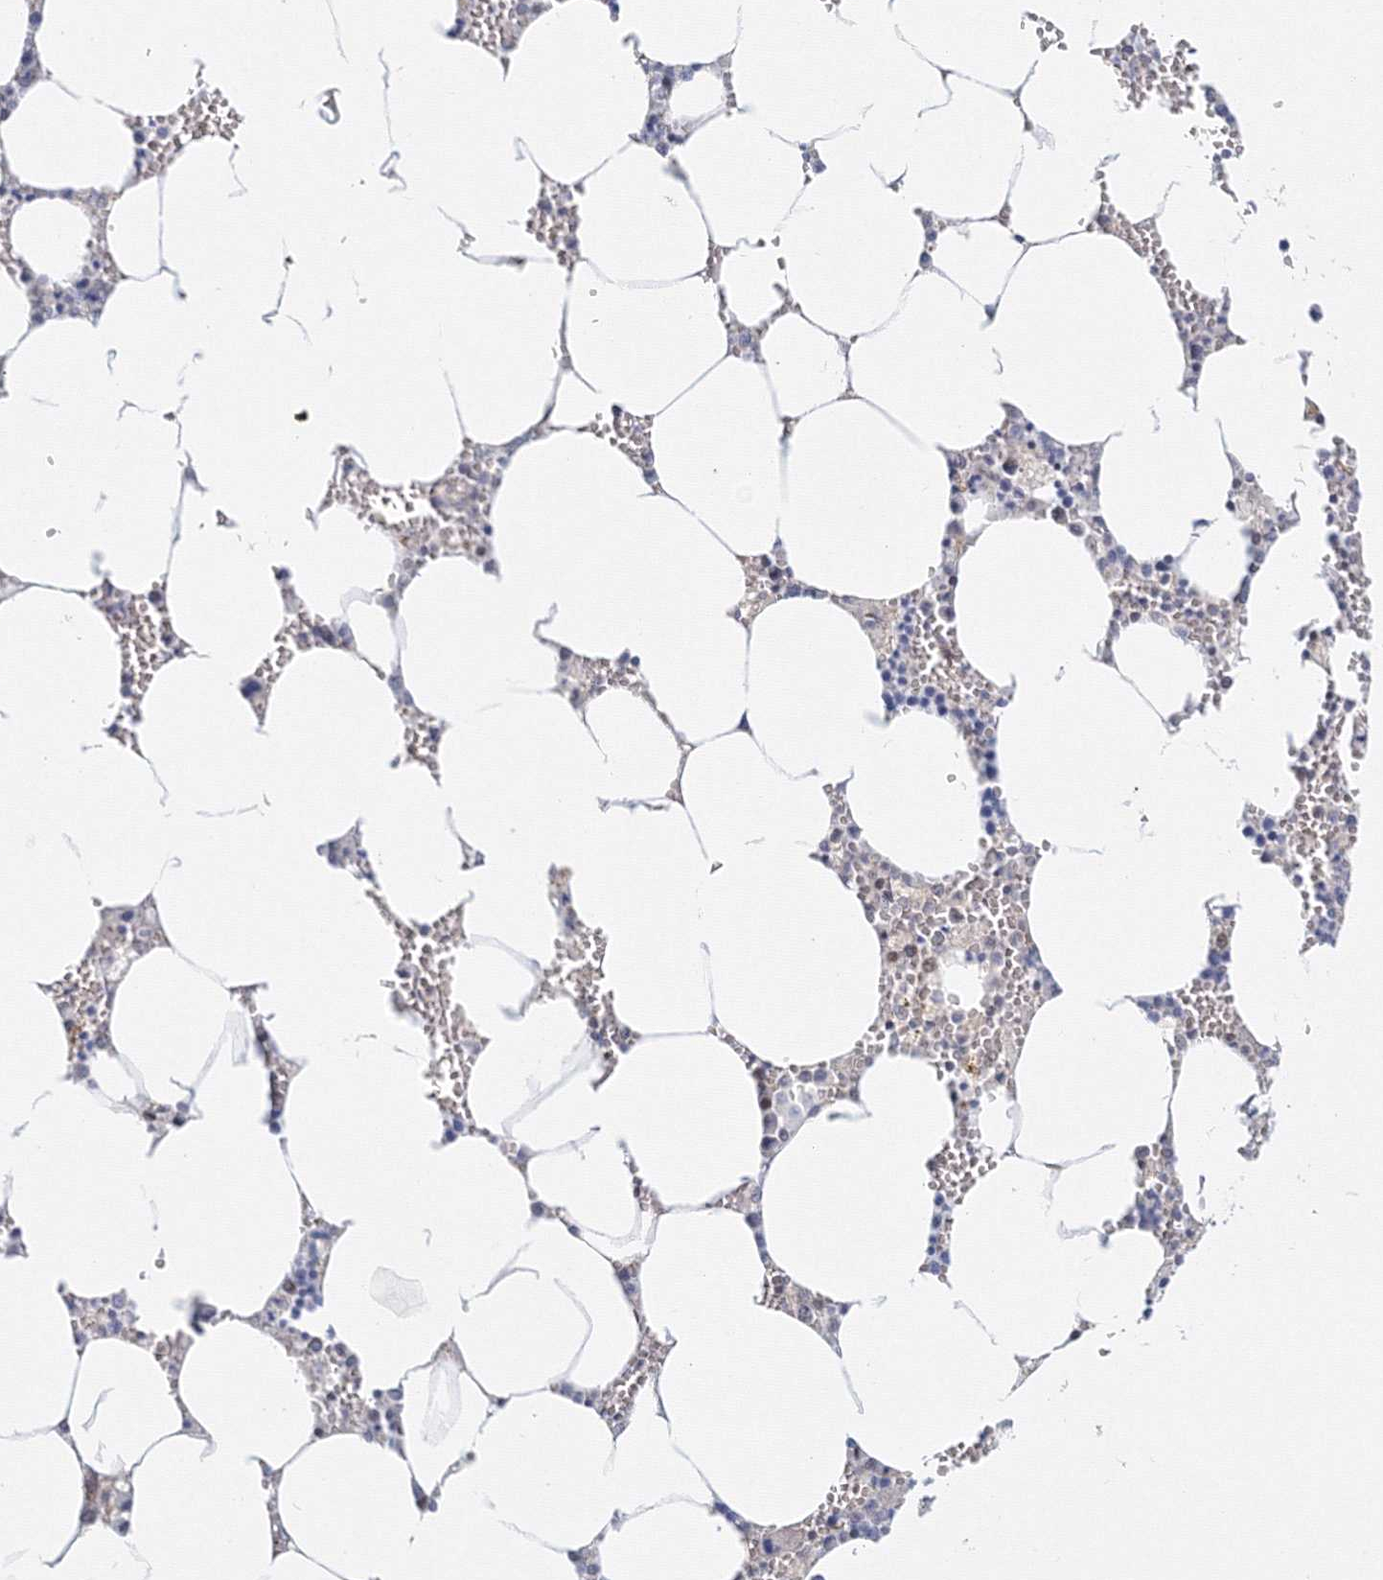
{"staining": {"intensity": "moderate", "quantity": "<25%", "location": "nuclear"}, "tissue": "bone marrow", "cell_type": "Hematopoietic cells", "image_type": "normal", "snomed": [{"axis": "morphology", "description": "Normal tissue, NOS"}, {"axis": "topography", "description": "Bone marrow"}], "caption": "Brown immunohistochemical staining in benign human bone marrow displays moderate nuclear positivity in about <25% of hematopoietic cells.", "gene": "ARHGAP21", "patient": {"sex": "male", "age": 70}}